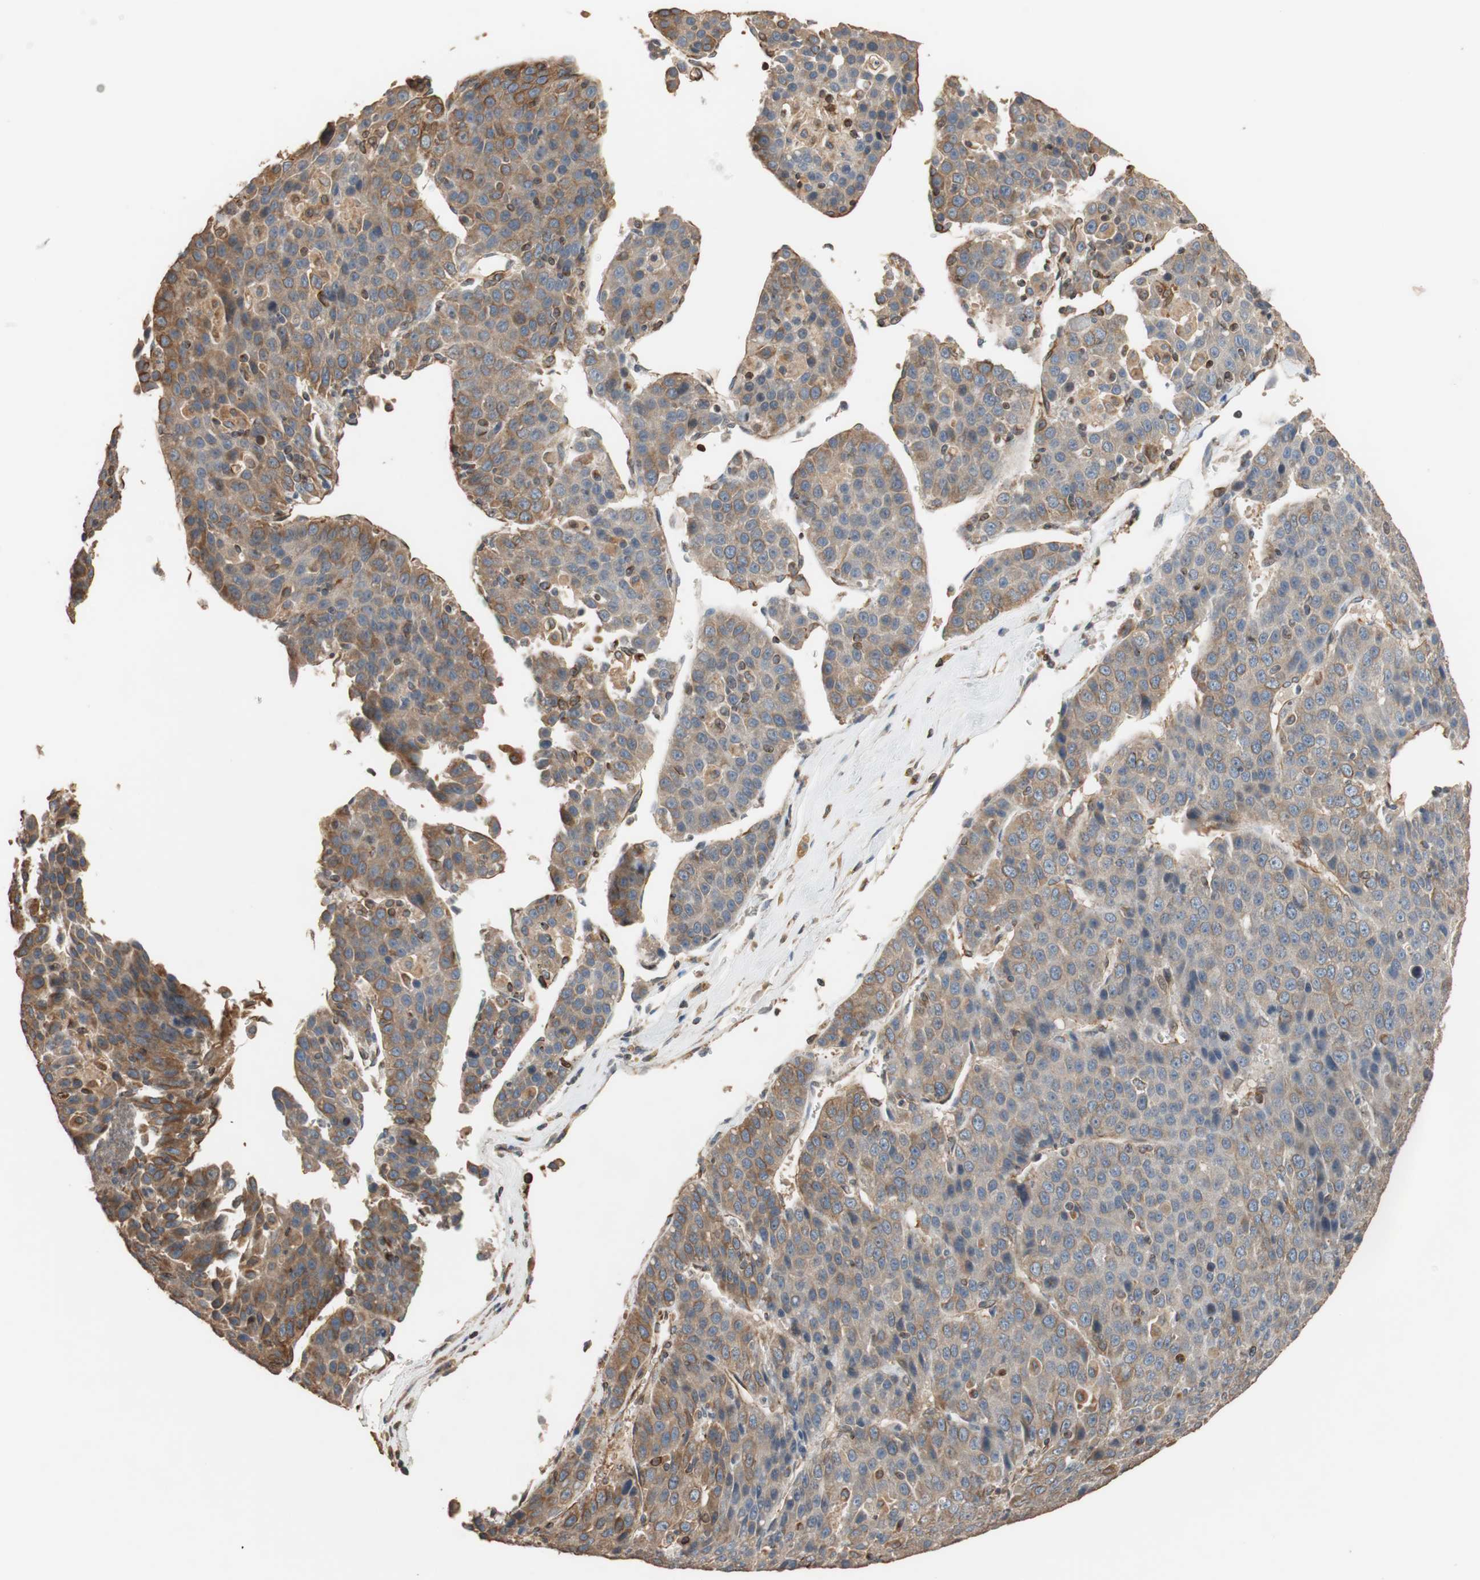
{"staining": {"intensity": "moderate", "quantity": ">75%", "location": "cytoplasmic/membranous"}, "tissue": "liver cancer", "cell_type": "Tumor cells", "image_type": "cancer", "snomed": [{"axis": "morphology", "description": "Carcinoma, Hepatocellular, NOS"}, {"axis": "topography", "description": "Liver"}], "caption": "Immunohistochemical staining of human liver cancer shows moderate cytoplasmic/membranous protein staining in about >75% of tumor cells.", "gene": "TUBB", "patient": {"sex": "female", "age": 53}}